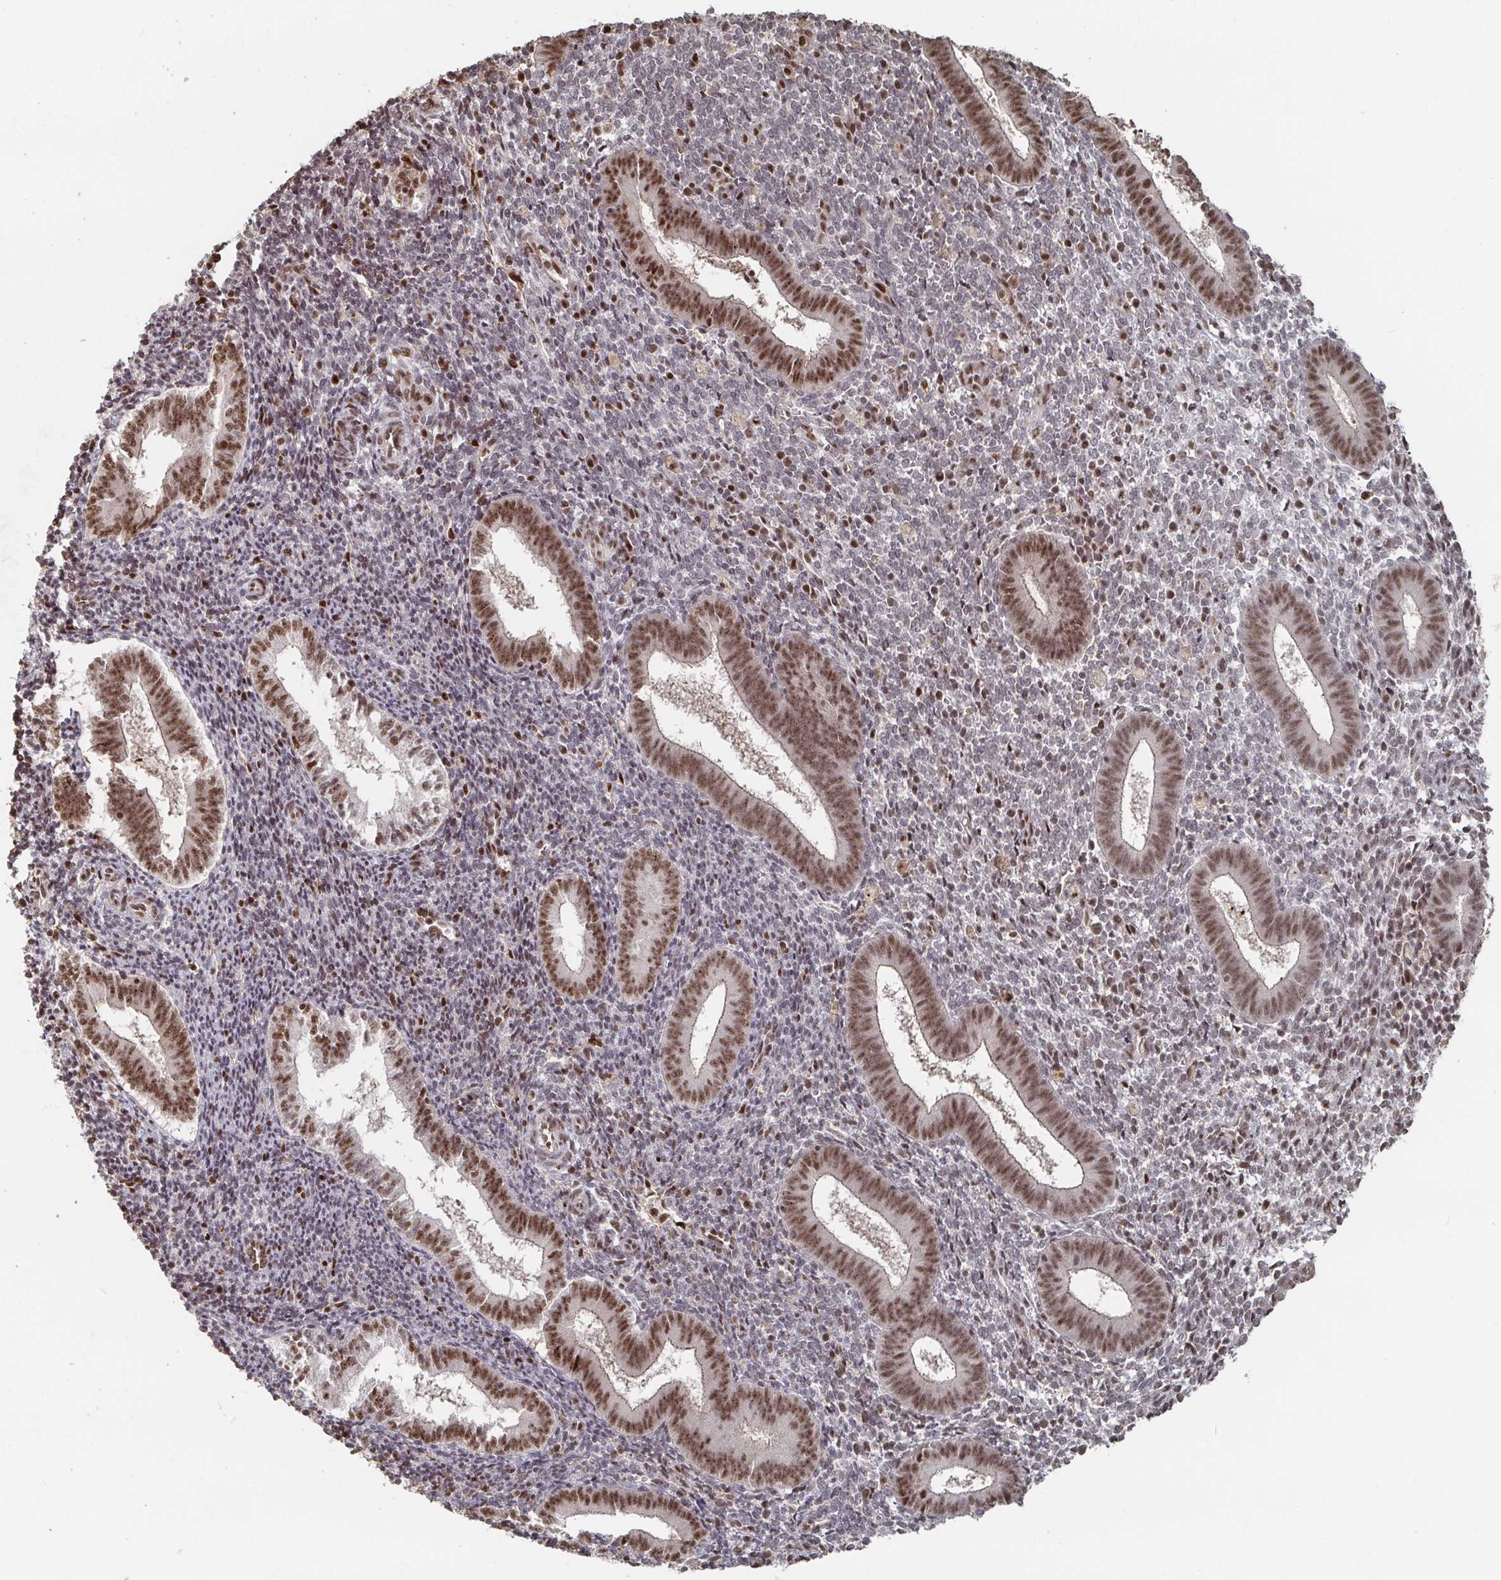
{"staining": {"intensity": "moderate", "quantity": "25%-75%", "location": "nuclear"}, "tissue": "endometrium", "cell_type": "Cells in endometrial stroma", "image_type": "normal", "snomed": [{"axis": "morphology", "description": "Normal tissue, NOS"}, {"axis": "topography", "description": "Endometrium"}], "caption": "This photomicrograph reveals IHC staining of normal human endometrium, with medium moderate nuclear positivity in about 25%-75% of cells in endometrial stroma.", "gene": "ZDHHC12", "patient": {"sex": "female", "age": 25}}